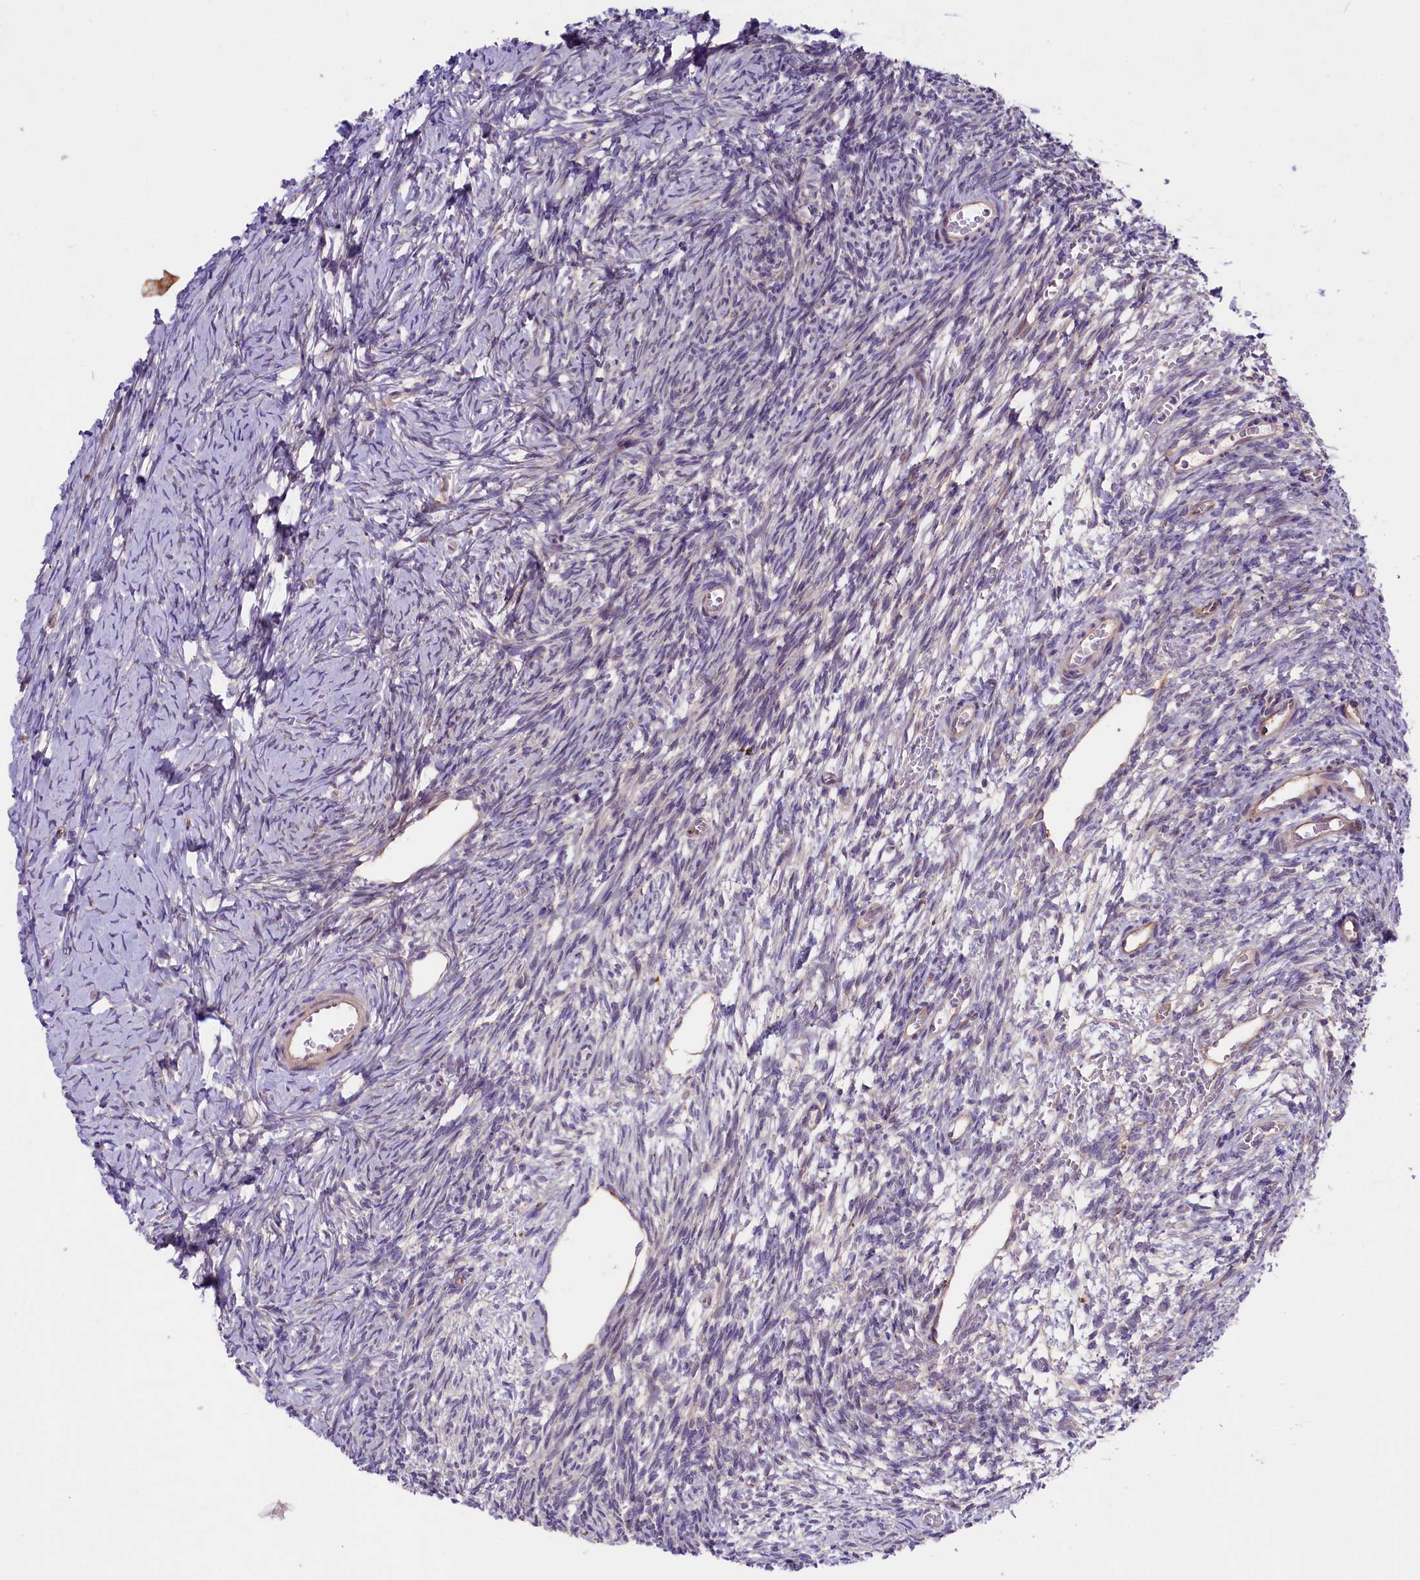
{"staining": {"intensity": "negative", "quantity": "none", "location": "none"}, "tissue": "ovary", "cell_type": "Ovarian stroma cells", "image_type": "normal", "snomed": [{"axis": "morphology", "description": "Normal tissue, NOS"}, {"axis": "topography", "description": "Ovary"}], "caption": "DAB immunohistochemical staining of benign human ovary demonstrates no significant expression in ovarian stroma cells. (Brightfield microscopy of DAB immunohistochemistry at high magnification).", "gene": "CD99L2", "patient": {"sex": "female", "age": 39}}